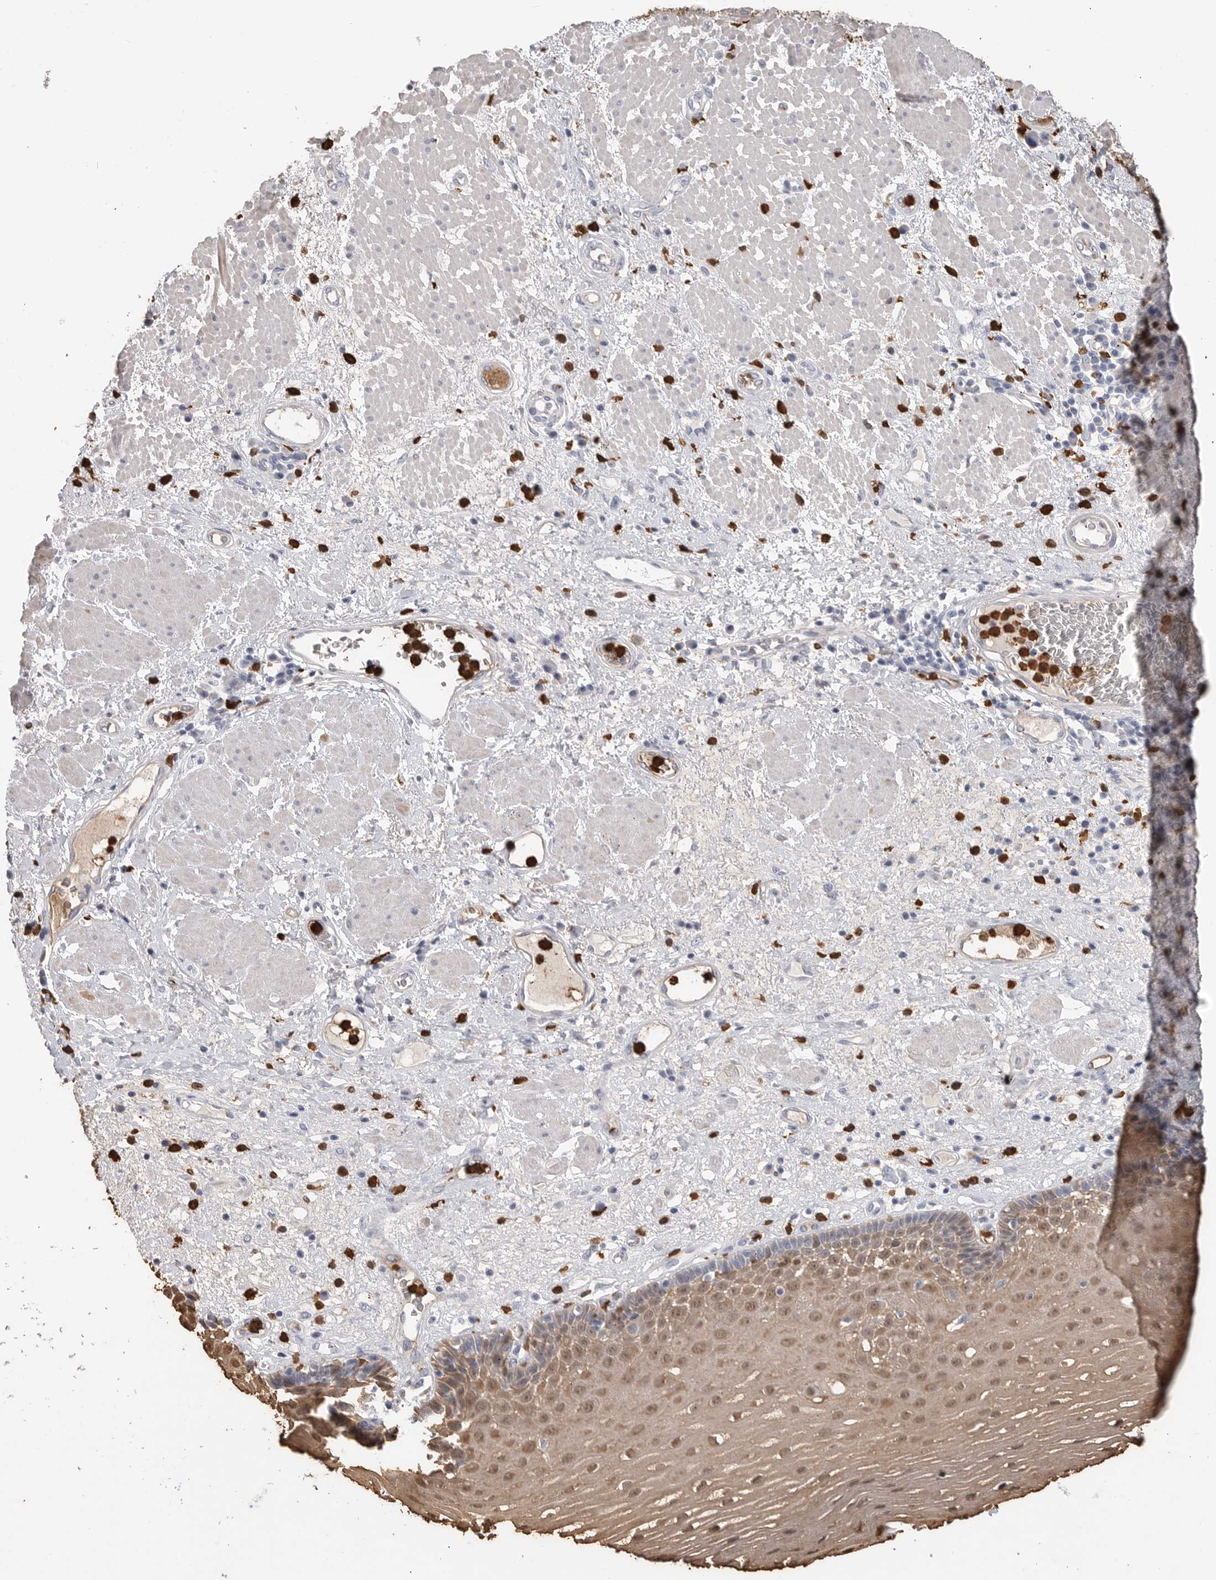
{"staining": {"intensity": "moderate", "quantity": "25%-75%", "location": "nuclear"}, "tissue": "esophagus", "cell_type": "Squamous epithelial cells", "image_type": "normal", "snomed": [{"axis": "morphology", "description": "Normal tissue, NOS"}, {"axis": "morphology", "description": "Adenocarcinoma, NOS"}, {"axis": "topography", "description": "Esophagus"}], "caption": "Human esophagus stained with a brown dye shows moderate nuclear positive positivity in about 25%-75% of squamous epithelial cells.", "gene": "CYB561D1", "patient": {"sex": "male", "age": 62}}